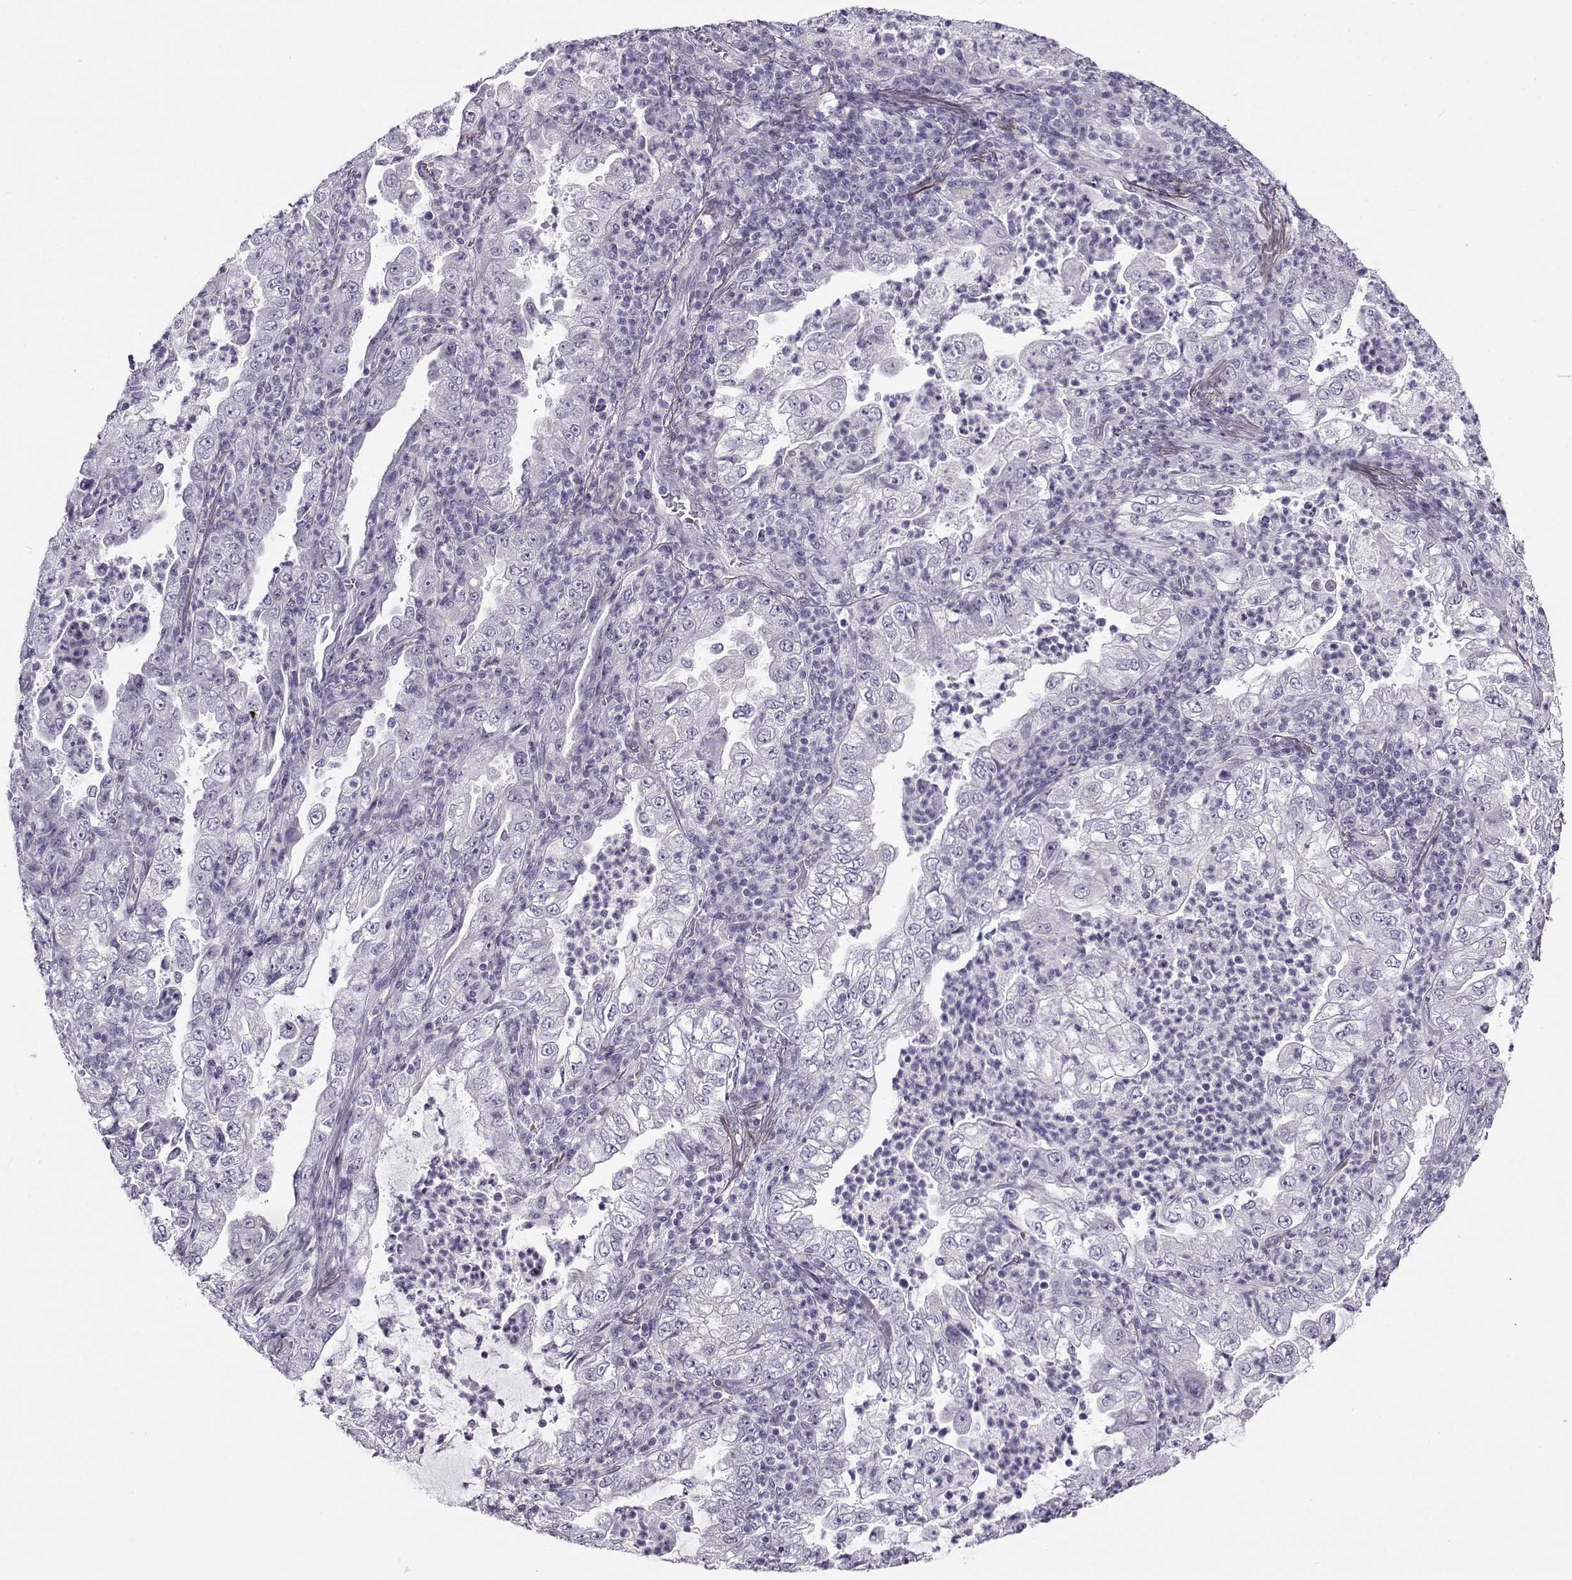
{"staining": {"intensity": "negative", "quantity": "none", "location": "none"}, "tissue": "lung cancer", "cell_type": "Tumor cells", "image_type": "cancer", "snomed": [{"axis": "morphology", "description": "Adenocarcinoma, NOS"}, {"axis": "topography", "description": "Lung"}], "caption": "High power microscopy photomicrograph of an IHC histopathology image of lung adenocarcinoma, revealing no significant expression in tumor cells.", "gene": "TEX55", "patient": {"sex": "female", "age": 73}}